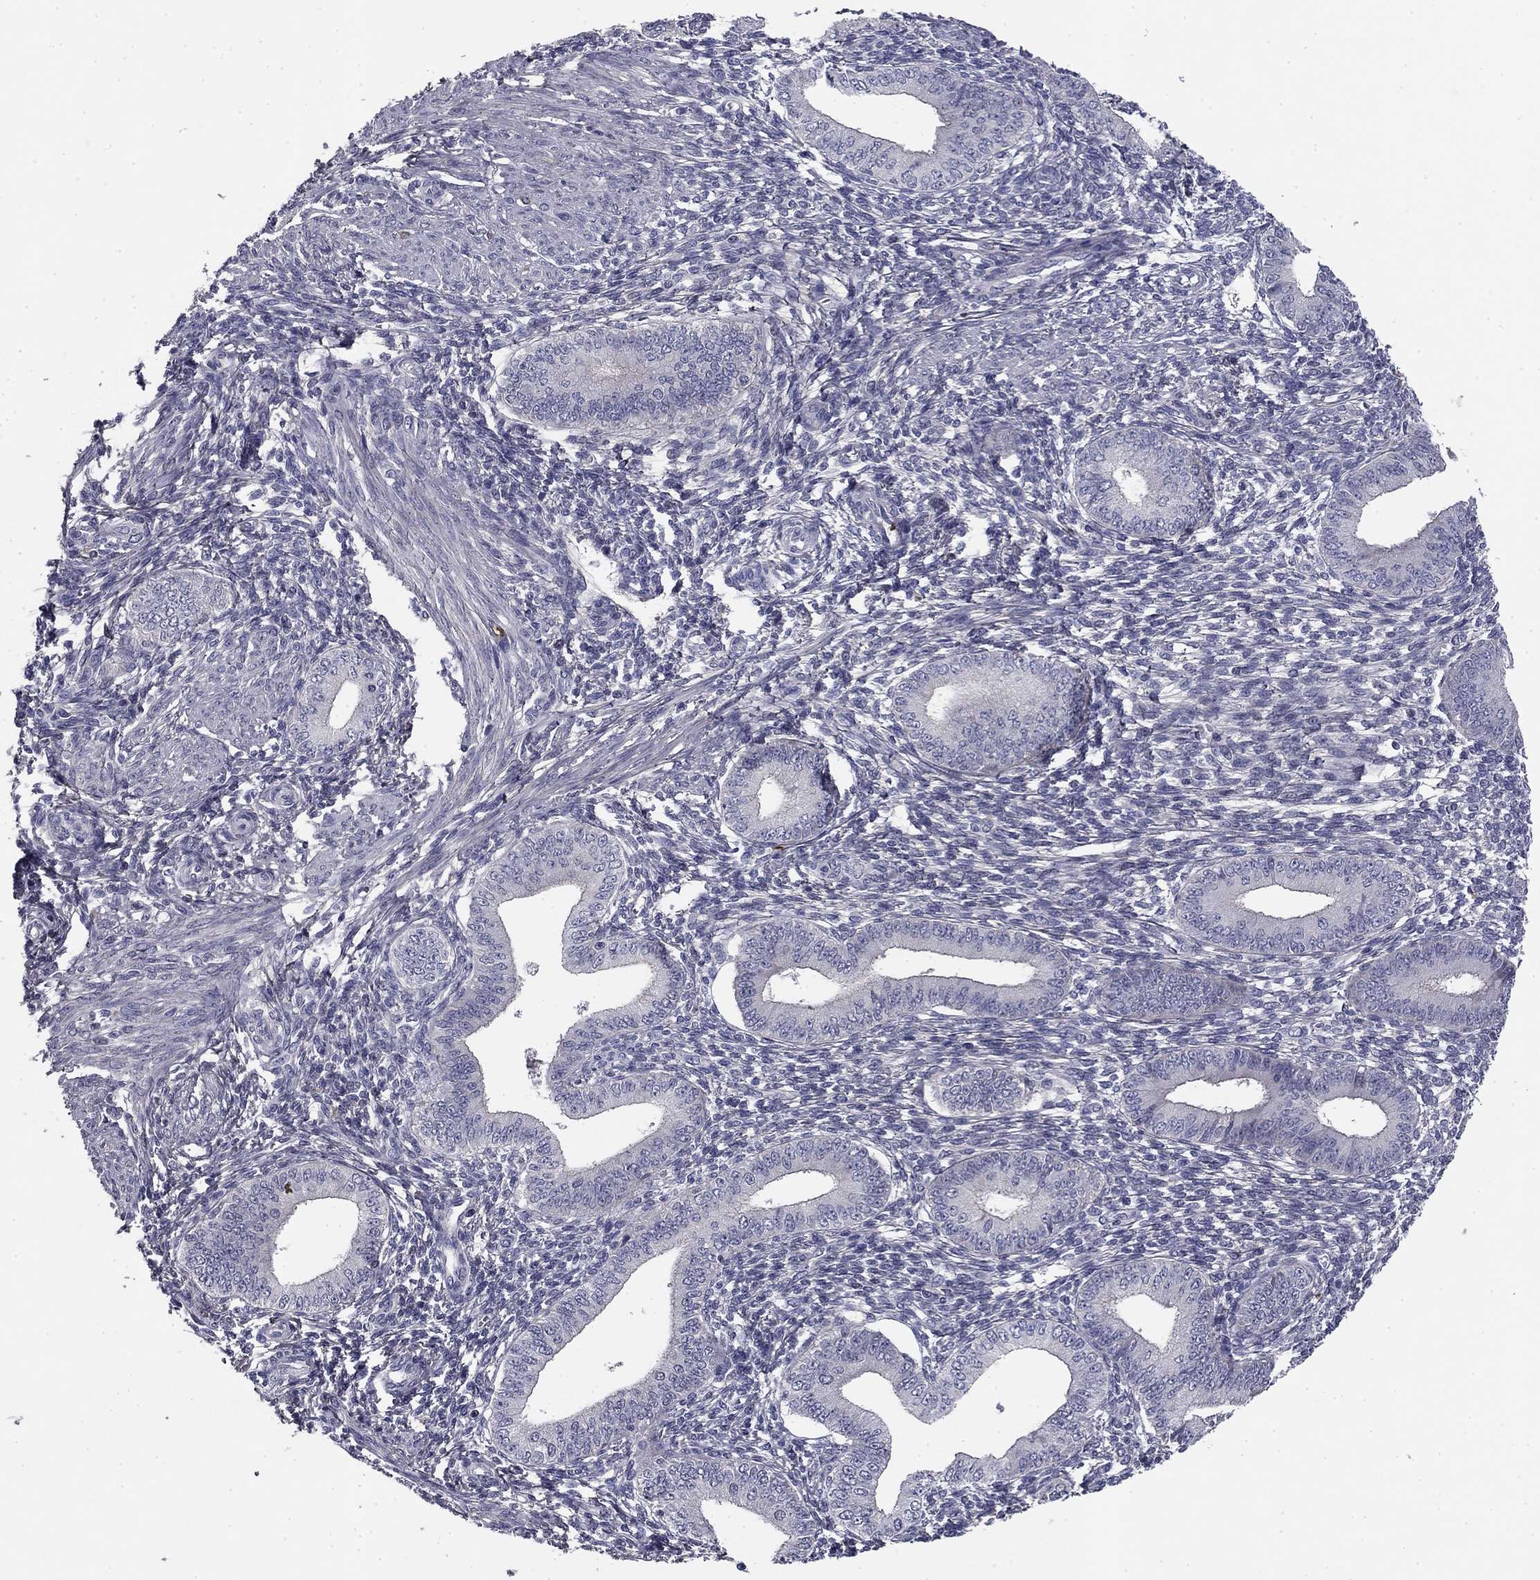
{"staining": {"intensity": "negative", "quantity": "none", "location": "none"}, "tissue": "endometrium", "cell_type": "Cells in endometrial stroma", "image_type": "normal", "snomed": [{"axis": "morphology", "description": "Normal tissue, NOS"}, {"axis": "topography", "description": "Endometrium"}], "caption": "Immunohistochemical staining of benign human endometrium reveals no significant positivity in cells in endometrial stroma. (DAB IHC, high magnification).", "gene": "COL2A1", "patient": {"sex": "female", "age": 42}}